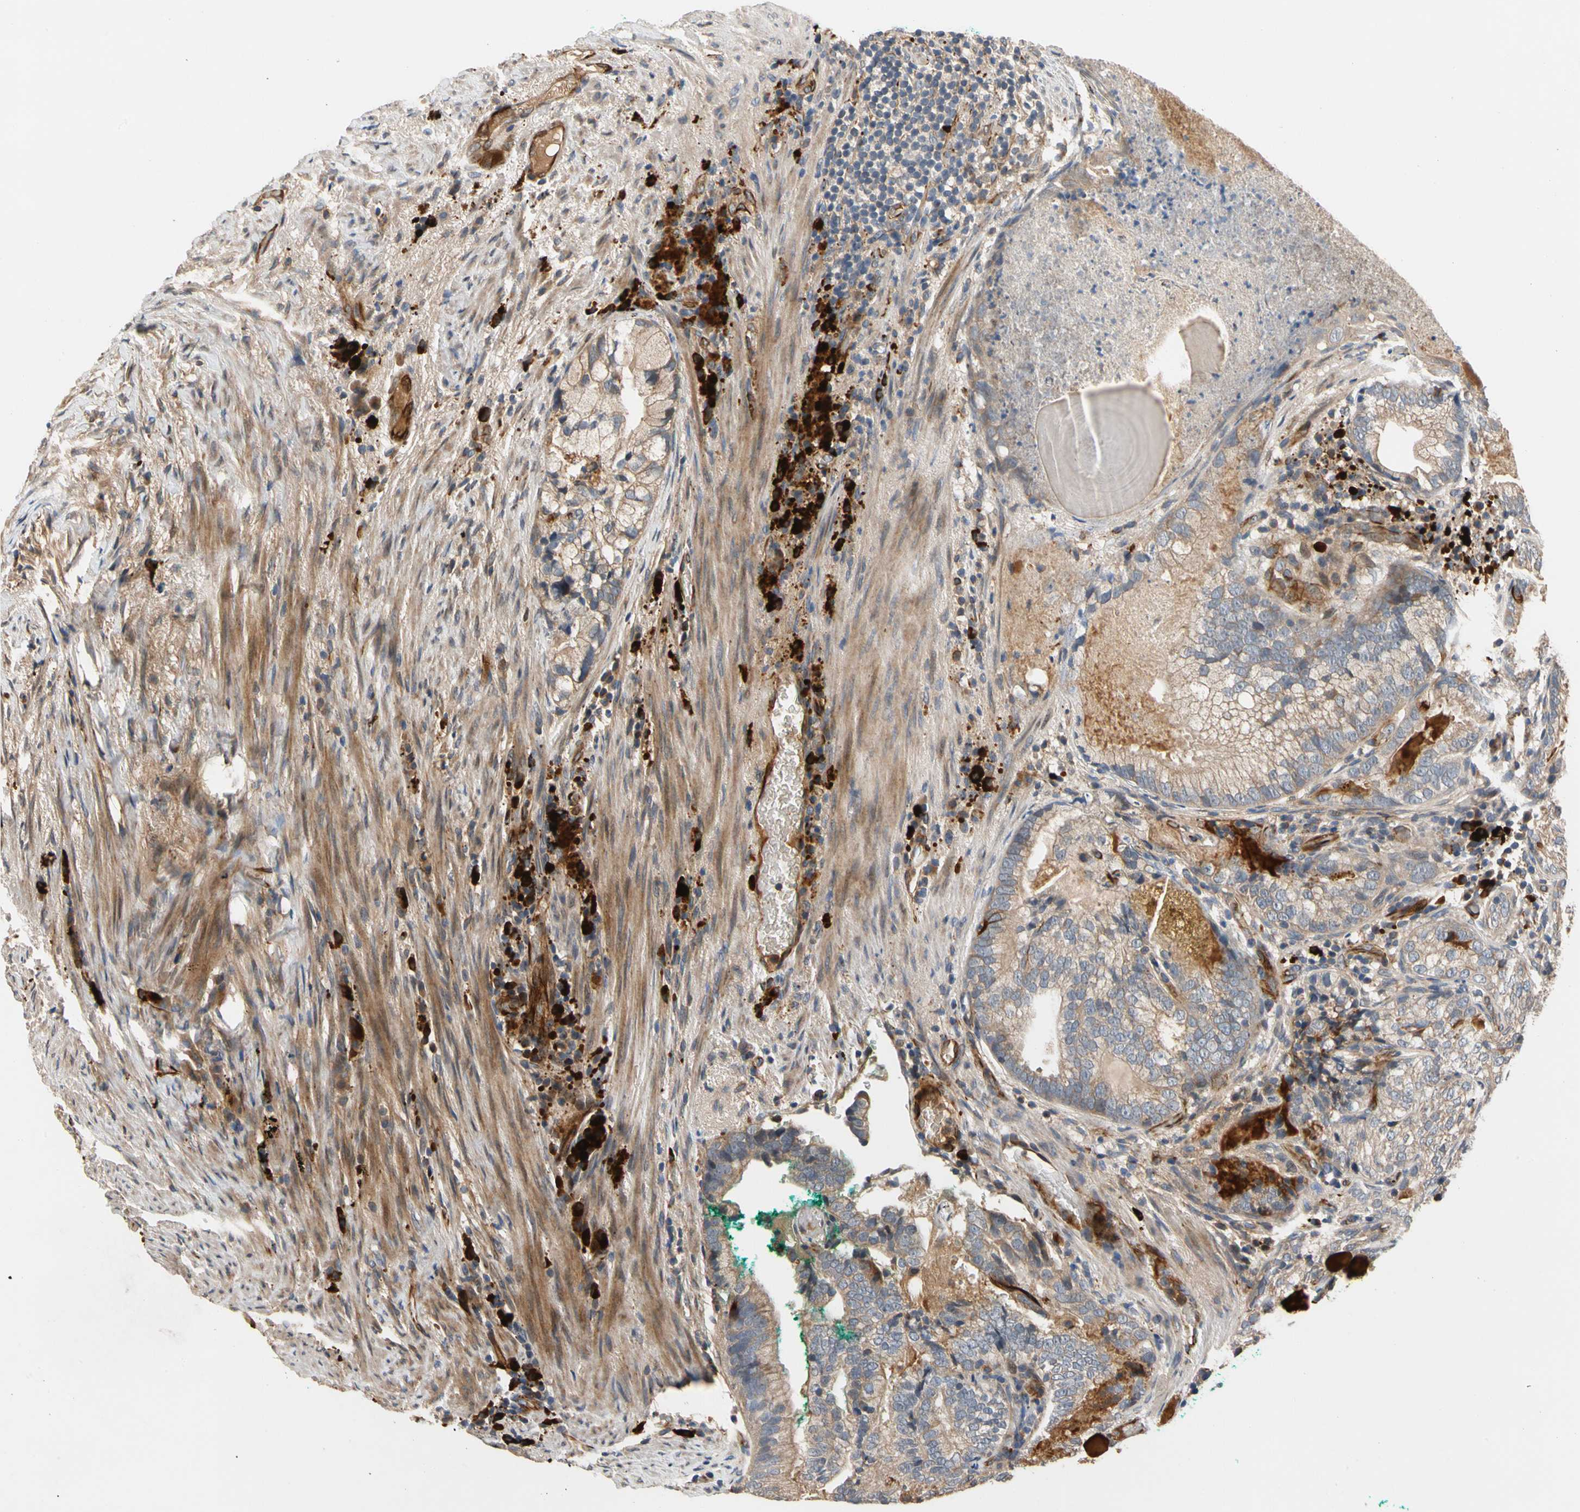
{"staining": {"intensity": "weak", "quantity": ">75%", "location": "cytoplasmic/membranous"}, "tissue": "prostate cancer", "cell_type": "Tumor cells", "image_type": "cancer", "snomed": [{"axis": "morphology", "description": "Adenocarcinoma, High grade"}, {"axis": "topography", "description": "Prostate"}], "caption": "Weak cytoplasmic/membranous expression is seen in approximately >75% of tumor cells in prostate cancer.", "gene": "FGD6", "patient": {"sex": "male", "age": 66}}